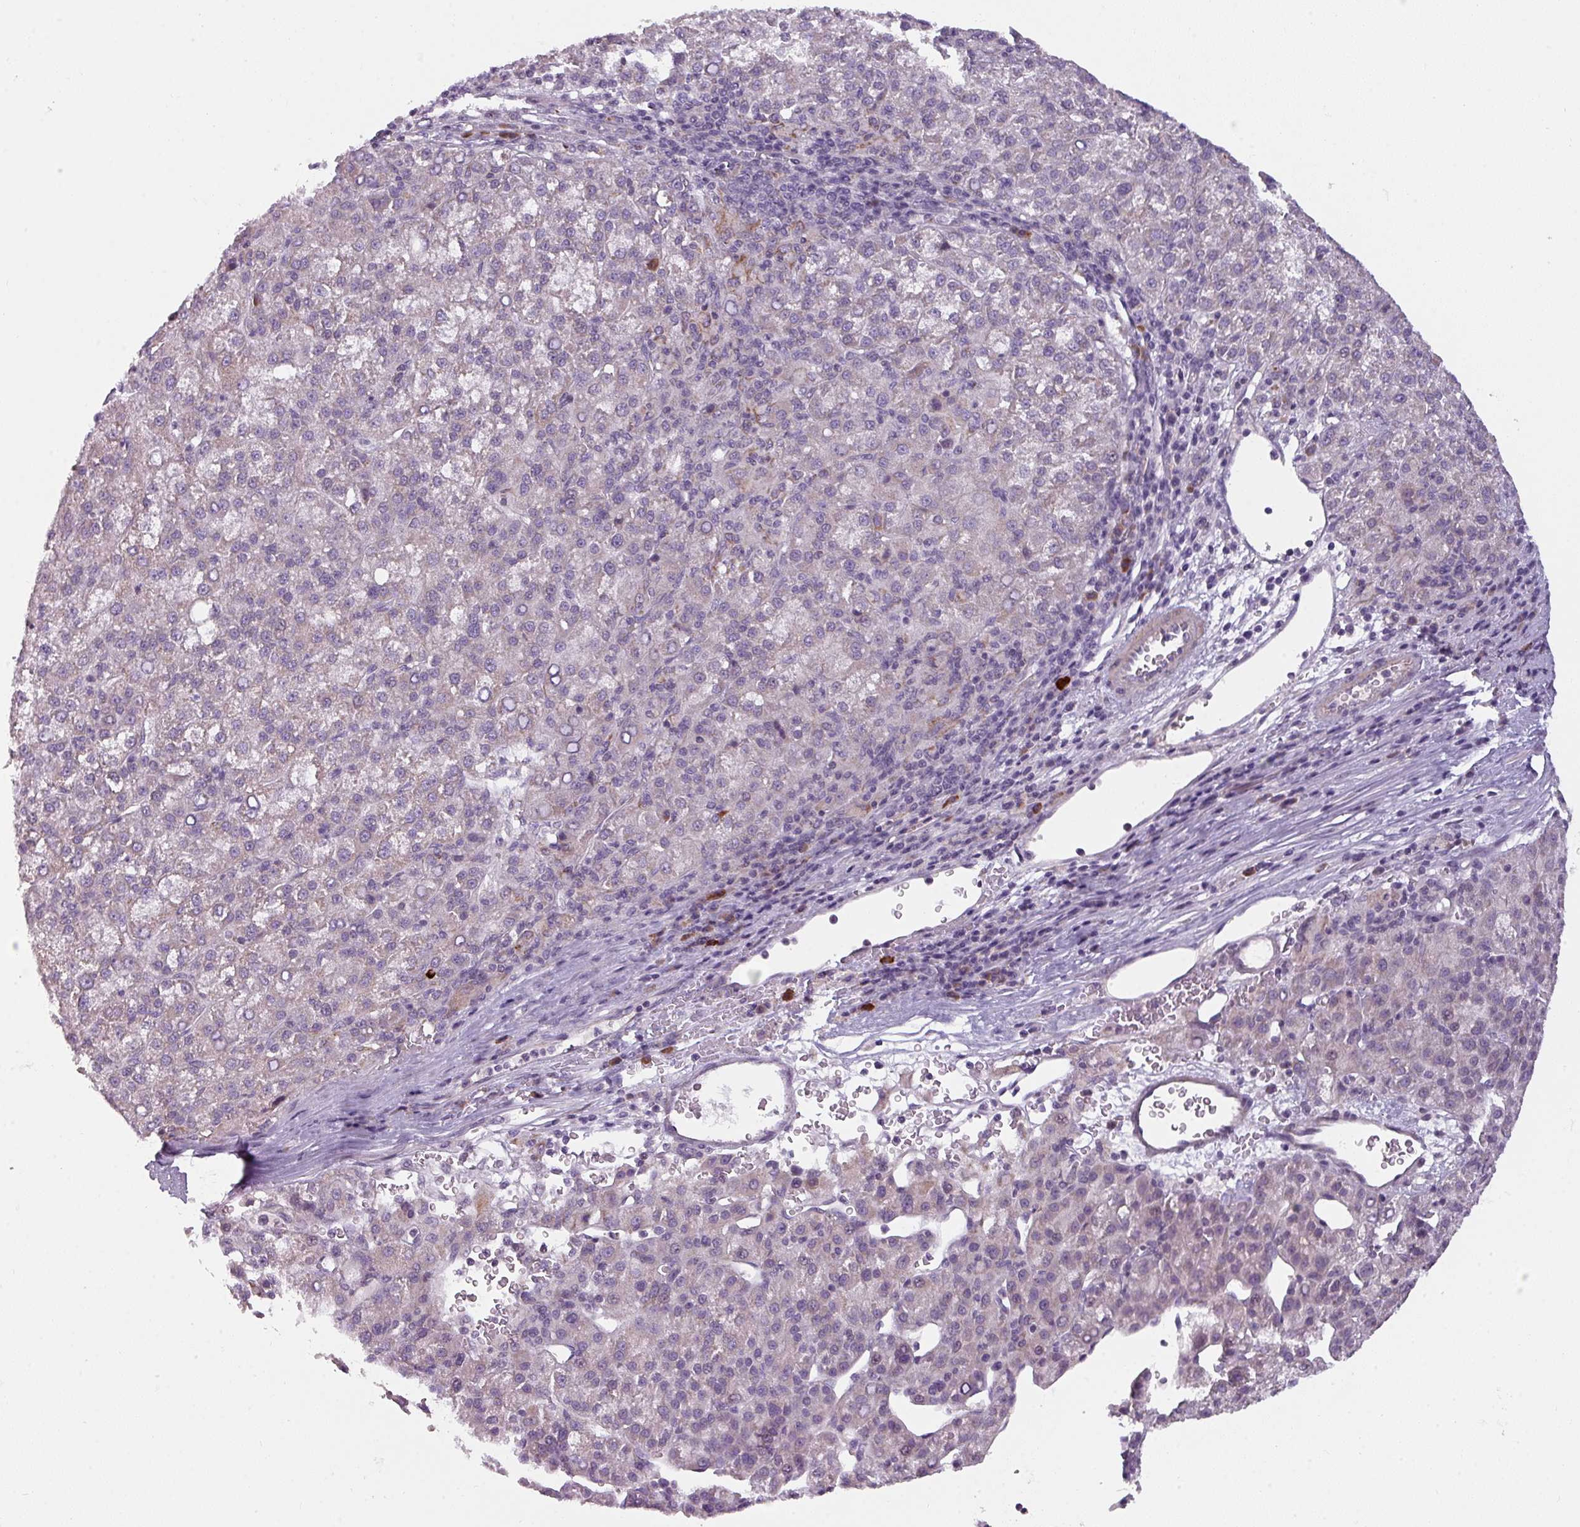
{"staining": {"intensity": "negative", "quantity": "none", "location": "none"}, "tissue": "liver cancer", "cell_type": "Tumor cells", "image_type": "cancer", "snomed": [{"axis": "morphology", "description": "Carcinoma, Hepatocellular, NOS"}, {"axis": "topography", "description": "Liver"}], "caption": "Immunohistochemistry (IHC) of liver hepatocellular carcinoma demonstrates no expression in tumor cells.", "gene": "C2orf68", "patient": {"sex": "female", "age": 58}}